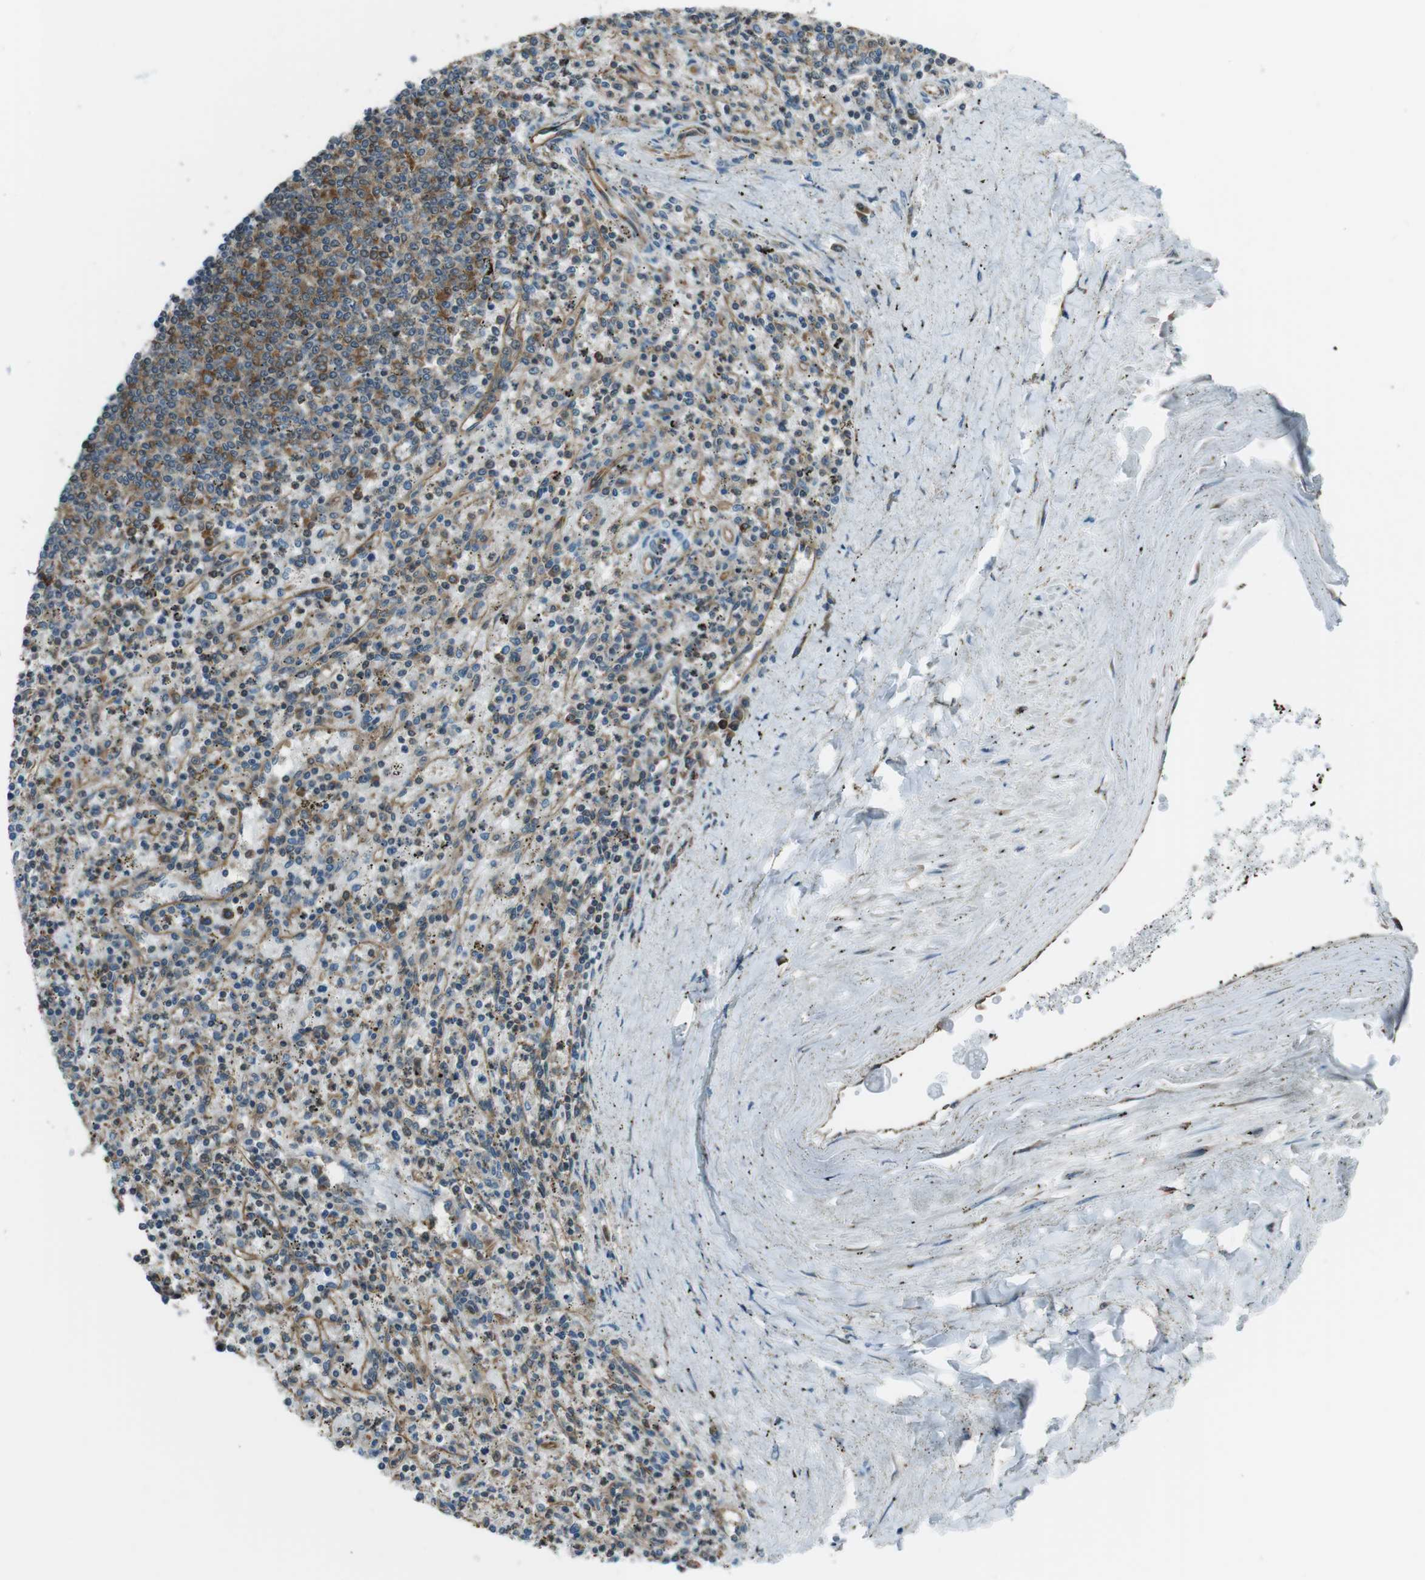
{"staining": {"intensity": "moderate", "quantity": ">75%", "location": "cytoplasmic/membranous"}, "tissue": "spleen", "cell_type": "Cells in red pulp", "image_type": "normal", "snomed": [{"axis": "morphology", "description": "Normal tissue, NOS"}, {"axis": "topography", "description": "Spleen"}], "caption": "Protein analysis of normal spleen displays moderate cytoplasmic/membranous staining in approximately >75% of cells in red pulp. (DAB (3,3'-diaminobenzidine) IHC with brightfield microscopy, high magnification).", "gene": "PA2G4", "patient": {"sex": "male", "age": 72}}